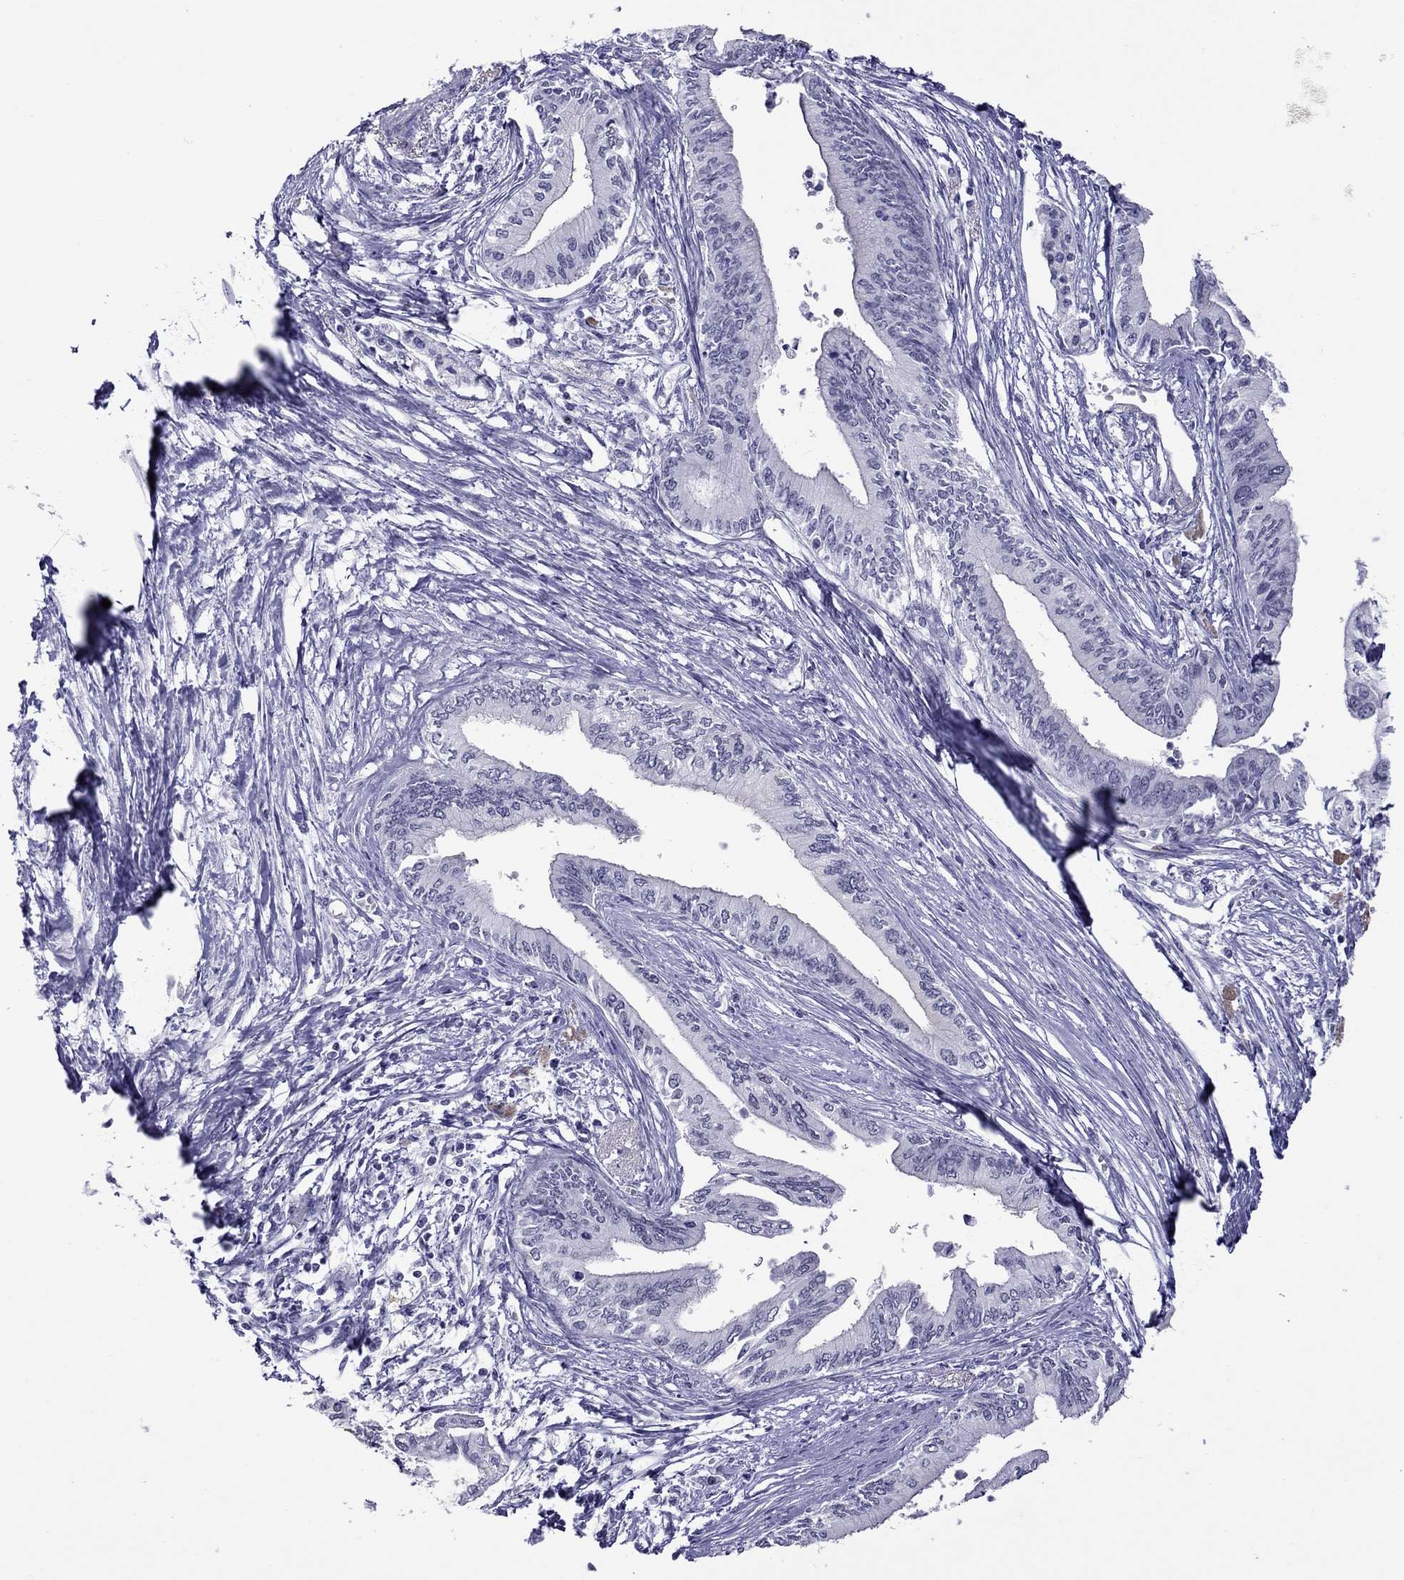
{"staining": {"intensity": "negative", "quantity": "none", "location": "none"}, "tissue": "pancreatic cancer", "cell_type": "Tumor cells", "image_type": "cancer", "snomed": [{"axis": "morphology", "description": "Adenocarcinoma, NOS"}, {"axis": "topography", "description": "Pancreas"}], "caption": "Pancreatic cancer (adenocarcinoma) stained for a protein using immunohistochemistry exhibits no positivity tumor cells.", "gene": "CHRNB3", "patient": {"sex": "female", "age": 61}}